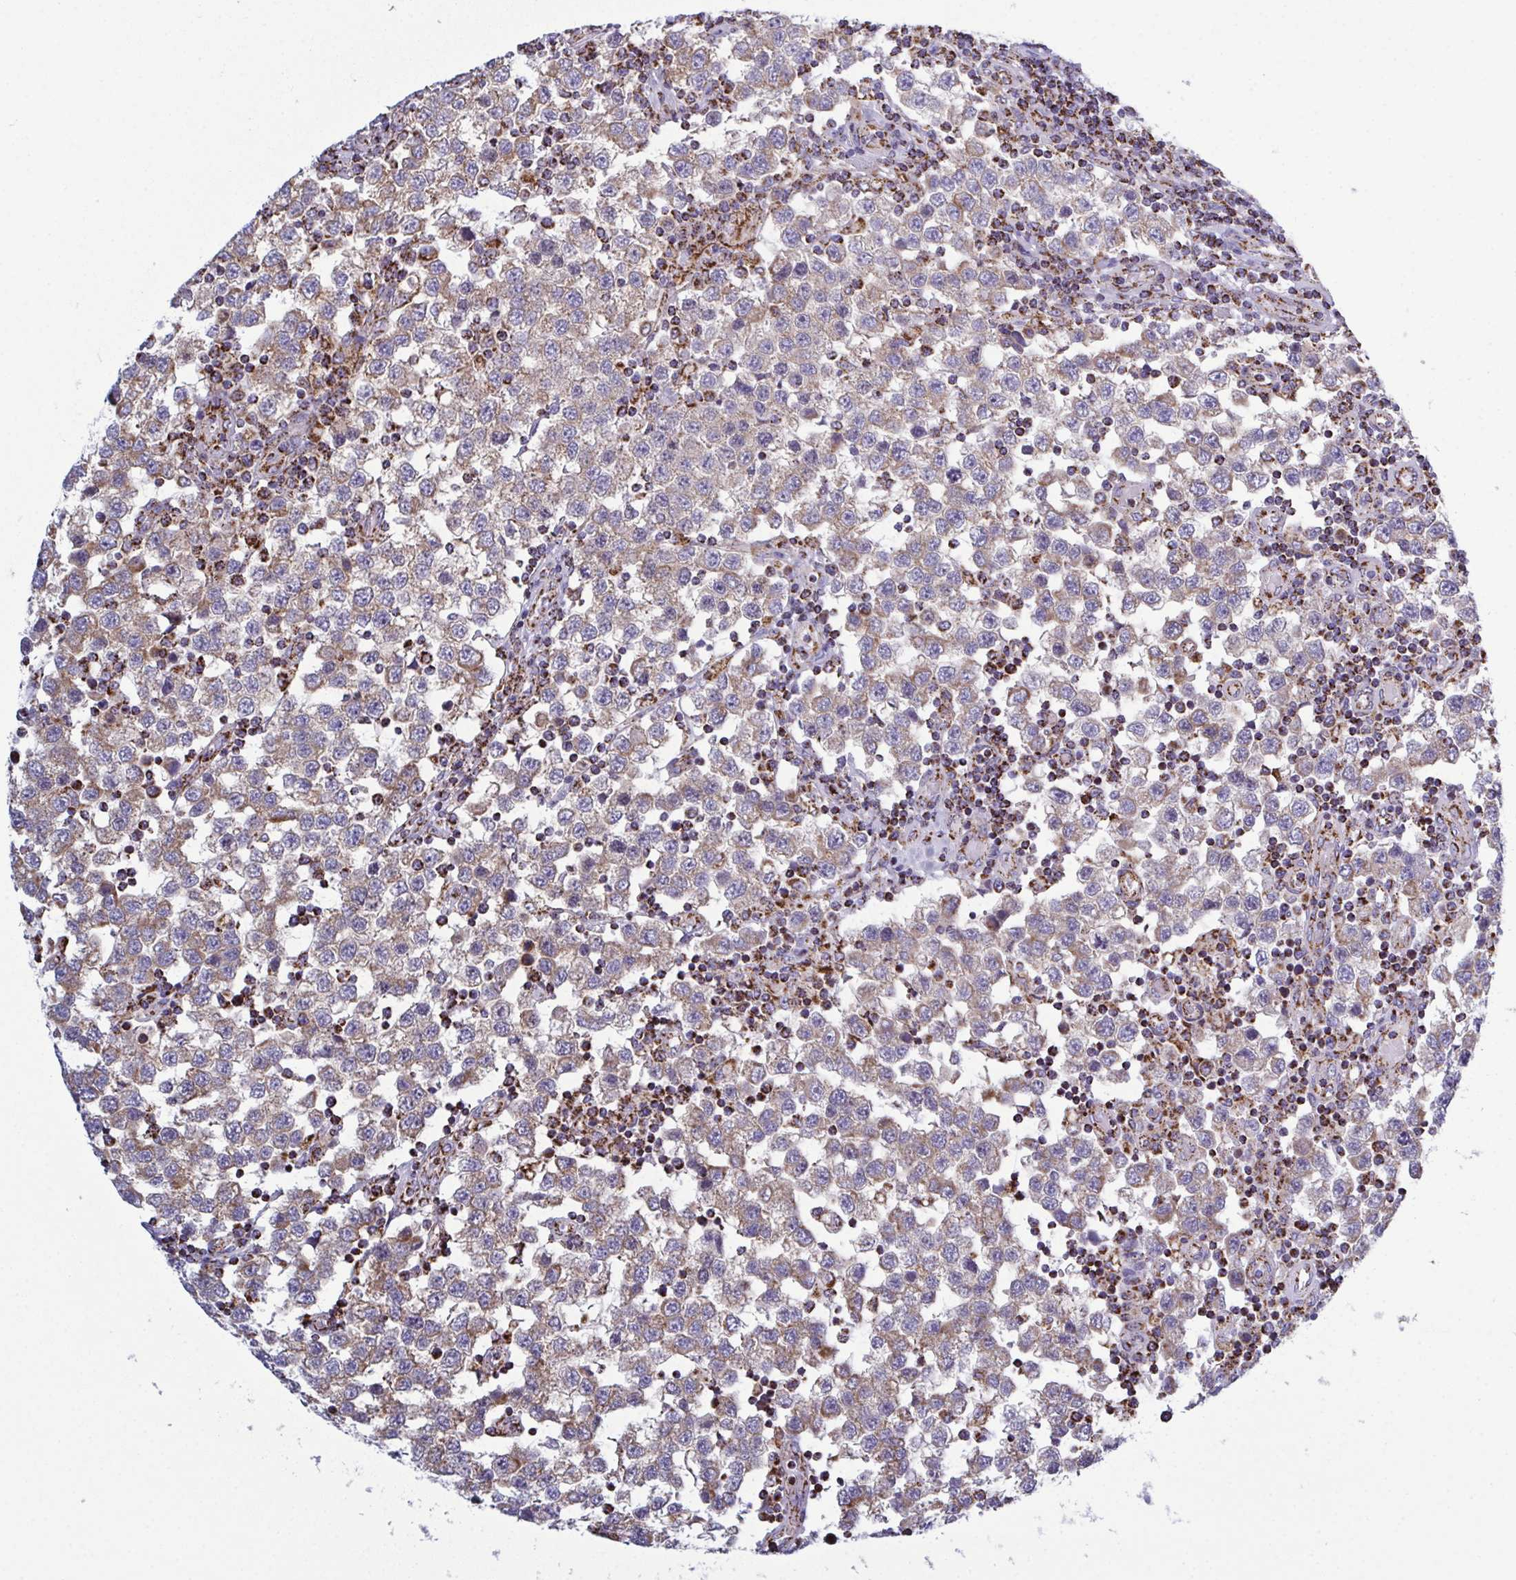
{"staining": {"intensity": "weak", "quantity": ">75%", "location": "cytoplasmic/membranous"}, "tissue": "testis cancer", "cell_type": "Tumor cells", "image_type": "cancer", "snomed": [{"axis": "morphology", "description": "Seminoma, NOS"}, {"axis": "topography", "description": "Testis"}], "caption": "Brown immunohistochemical staining in testis seminoma reveals weak cytoplasmic/membranous expression in approximately >75% of tumor cells.", "gene": "CSDE1", "patient": {"sex": "male", "age": 34}}